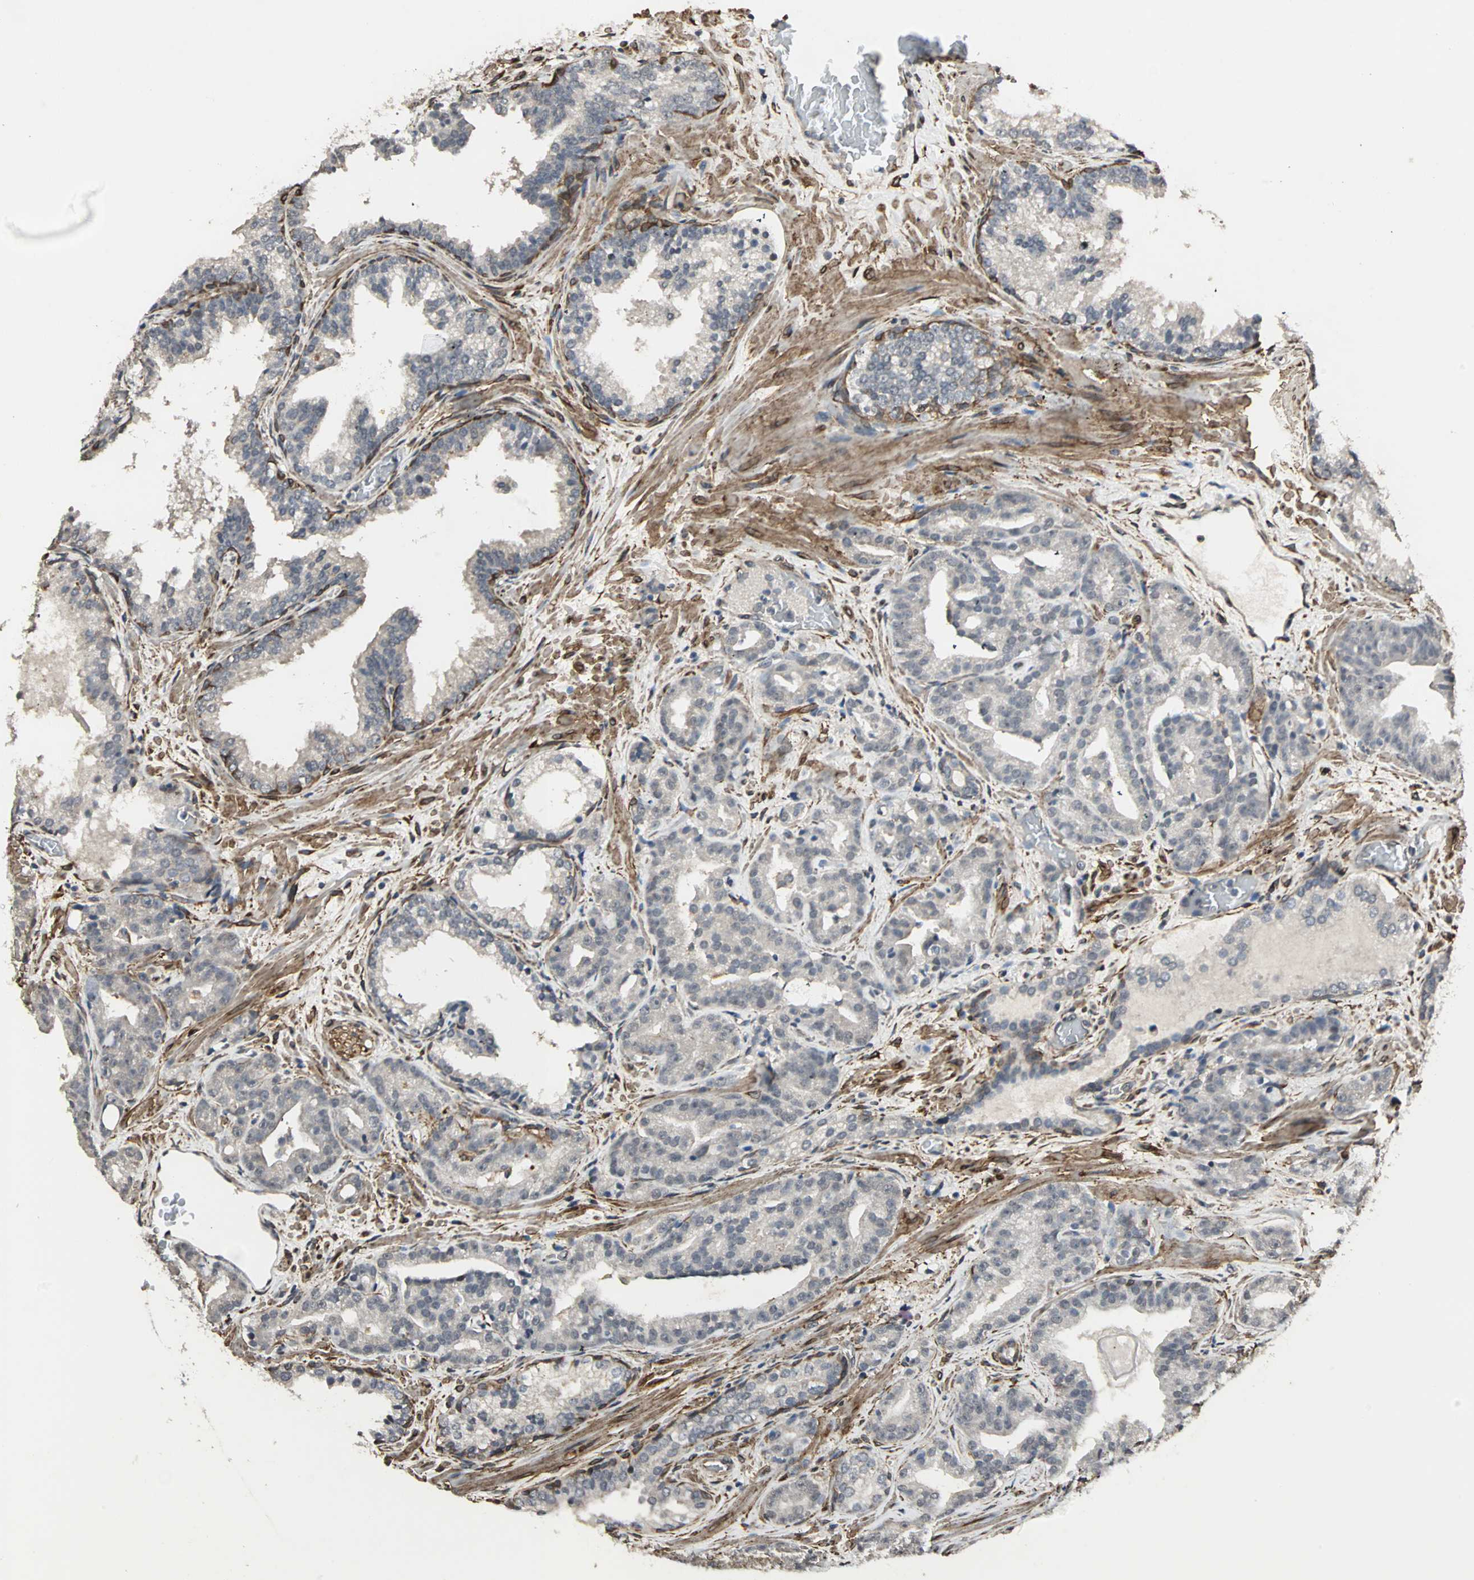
{"staining": {"intensity": "negative", "quantity": "none", "location": "none"}, "tissue": "prostate cancer", "cell_type": "Tumor cells", "image_type": "cancer", "snomed": [{"axis": "morphology", "description": "Adenocarcinoma, Low grade"}, {"axis": "topography", "description": "Prostate"}], "caption": "A high-resolution histopathology image shows IHC staining of low-grade adenocarcinoma (prostate), which reveals no significant staining in tumor cells. (Brightfield microscopy of DAB (3,3'-diaminobenzidine) immunohistochemistry (IHC) at high magnification).", "gene": "TRPV4", "patient": {"sex": "male", "age": 63}}